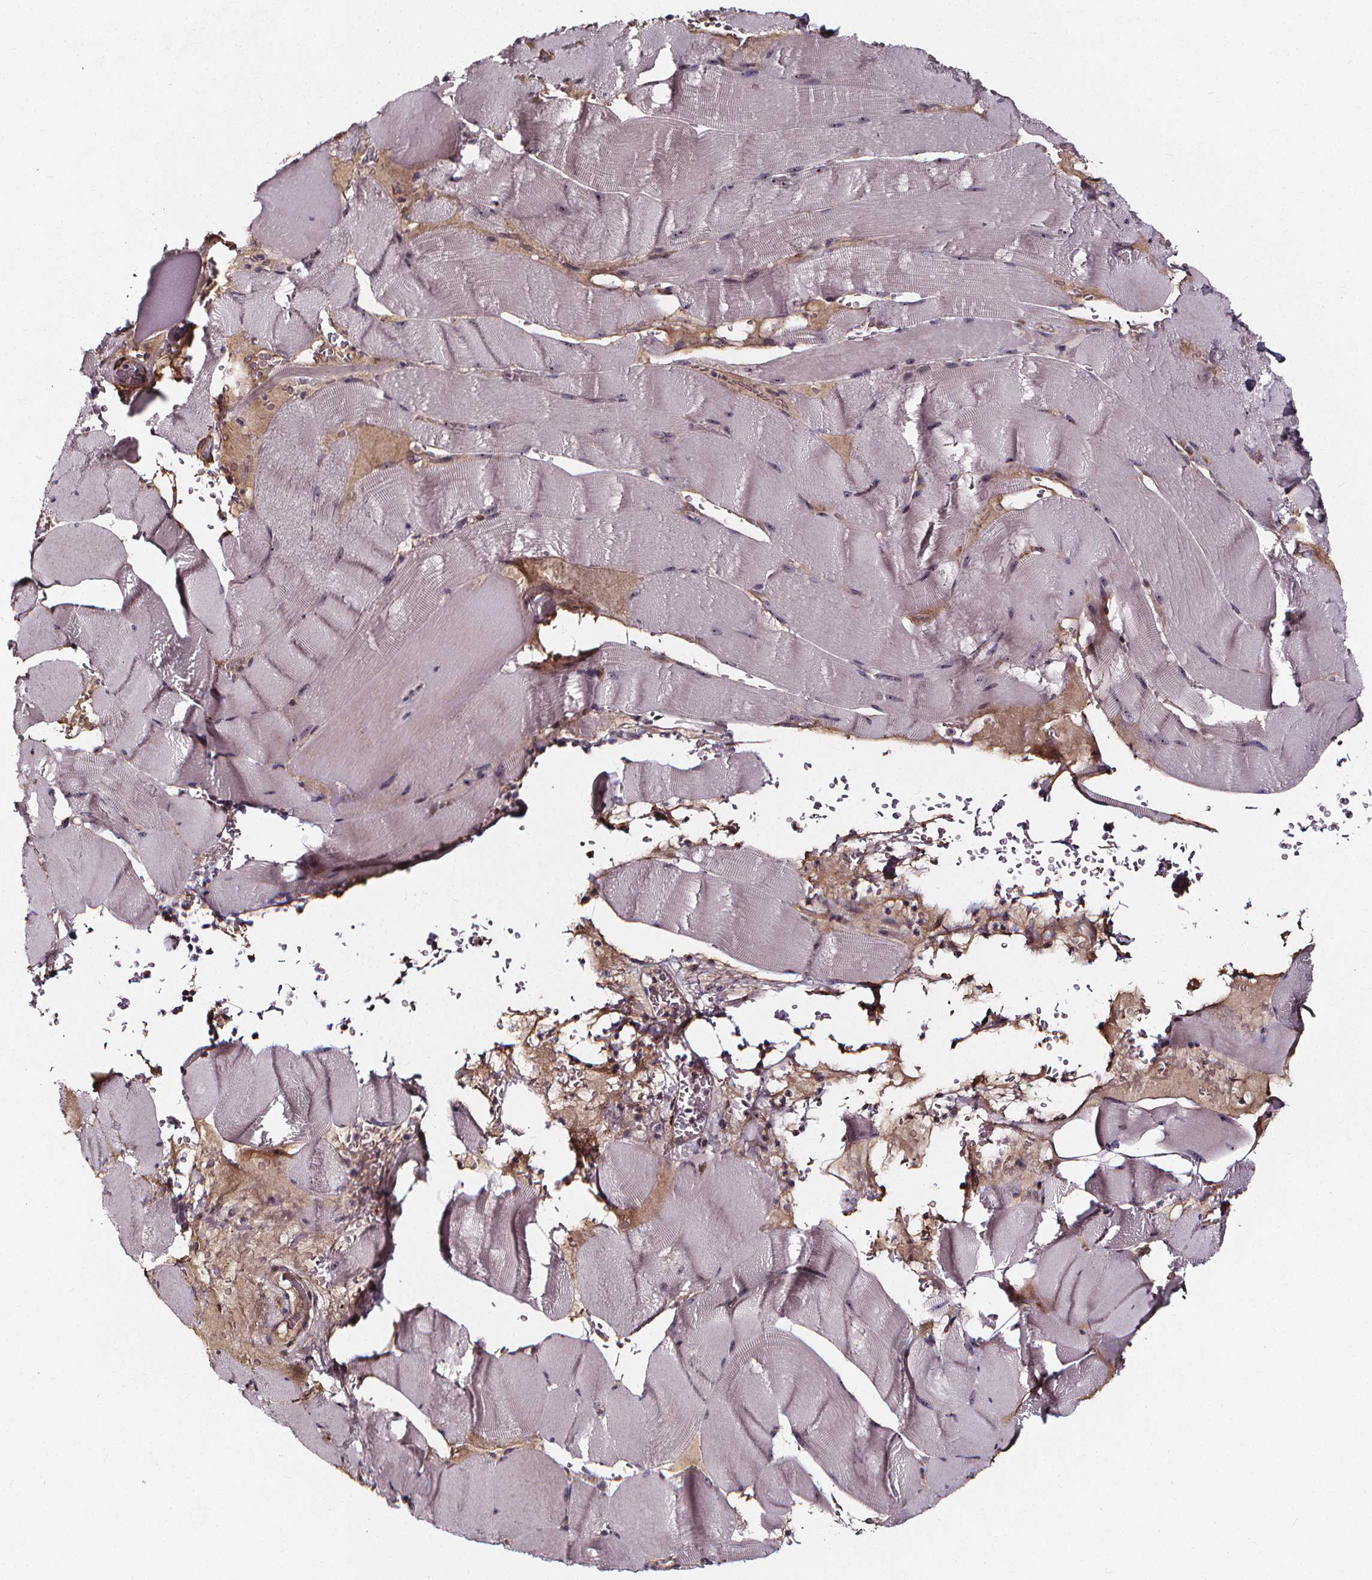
{"staining": {"intensity": "negative", "quantity": "none", "location": "none"}, "tissue": "skeletal muscle", "cell_type": "Myocytes", "image_type": "normal", "snomed": [{"axis": "morphology", "description": "Normal tissue, NOS"}, {"axis": "topography", "description": "Skeletal muscle"}], "caption": "This is a image of immunohistochemistry (IHC) staining of benign skeletal muscle, which shows no staining in myocytes.", "gene": "AEBP1", "patient": {"sex": "male", "age": 56}}